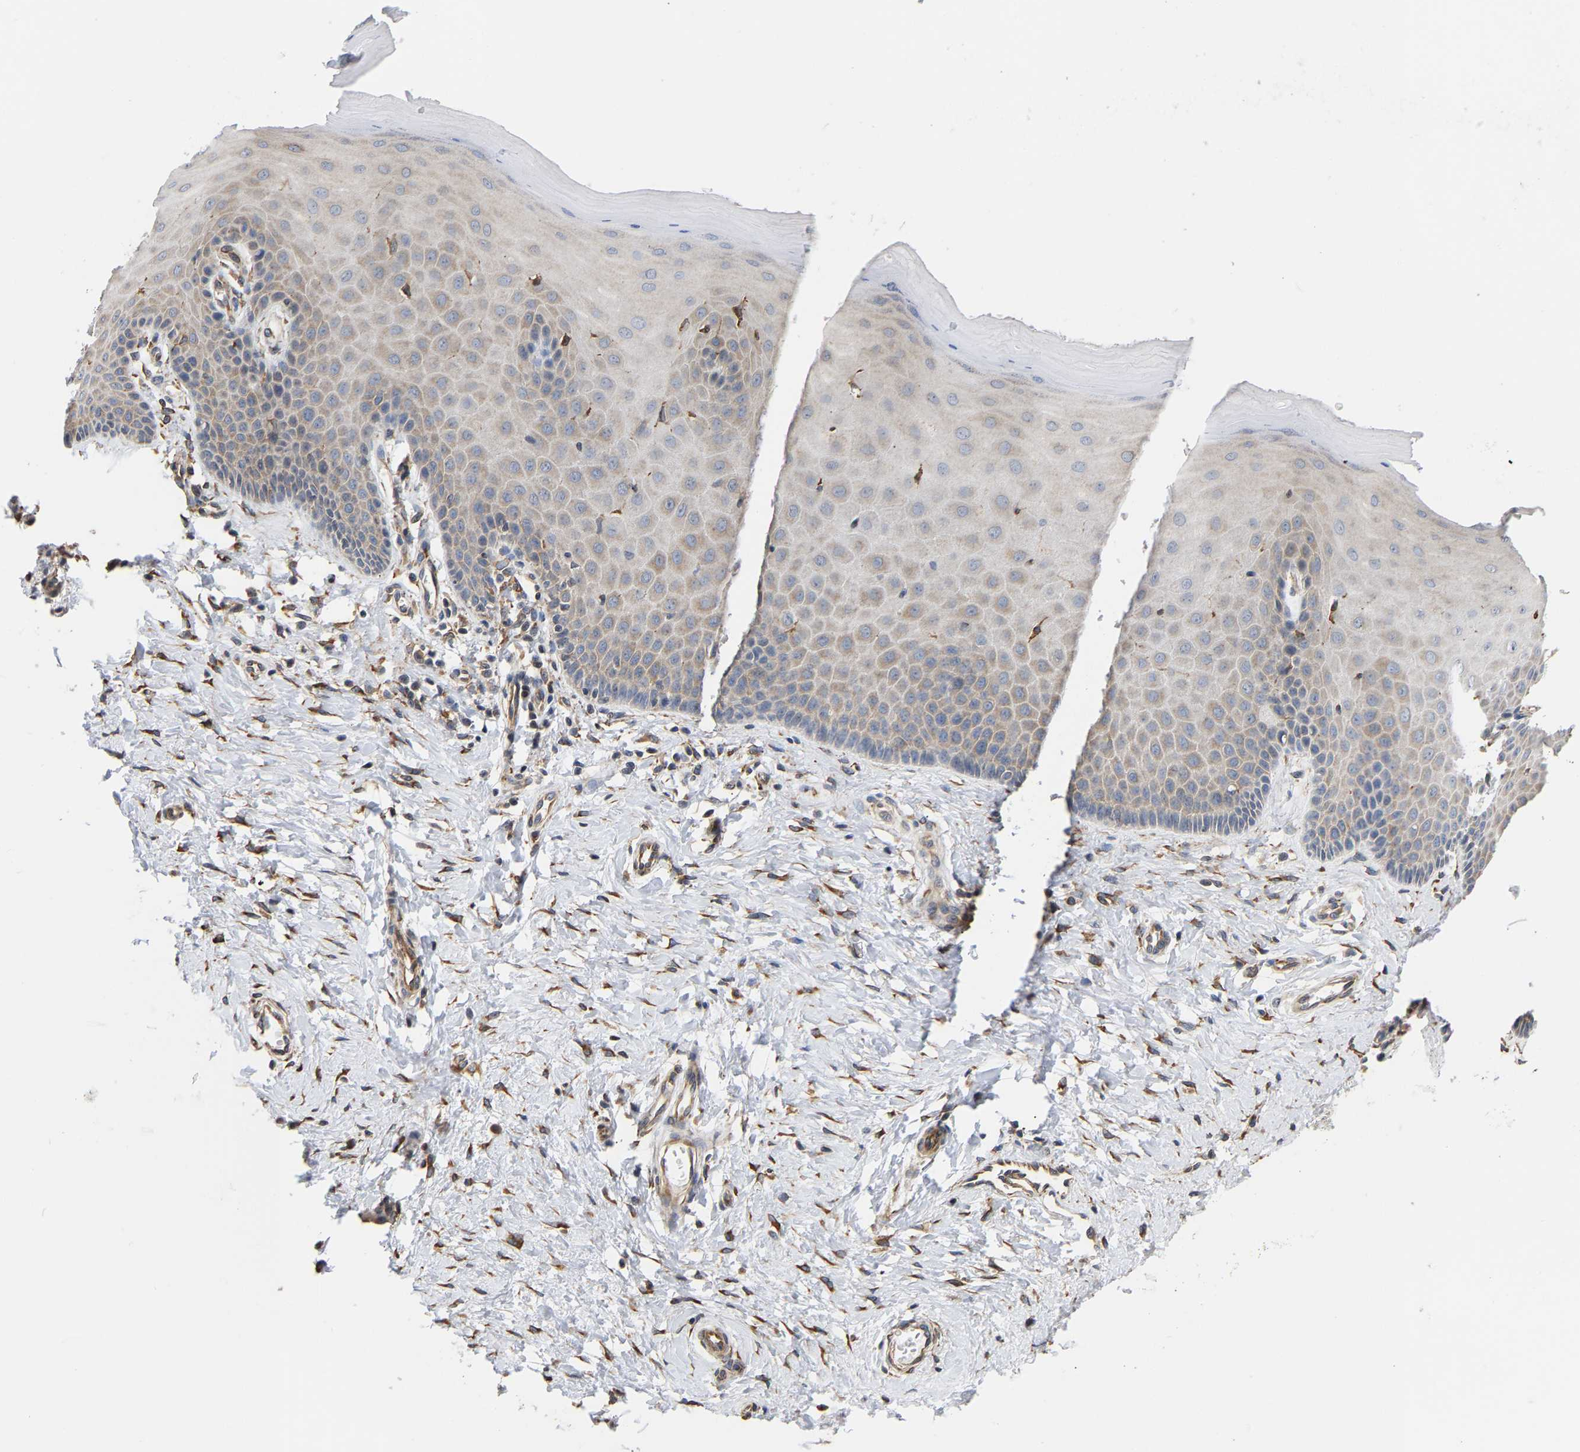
{"staining": {"intensity": "moderate", "quantity": ">75%", "location": "cytoplasmic/membranous"}, "tissue": "cervix", "cell_type": "Glandular cells", "image_type": "normal", "snomed": [{"axis": "morphology", "description": "Normal tissue, NOS"}, {"axis": "topography", "description": "Cervix"}], "caption": "A brown stain highlights moderate cytoplasmic/membranous staining of a protein in glandular cells of normal cervix.", "gene": "ARAP1", "patient": {"sex": "female", "age": 55}}